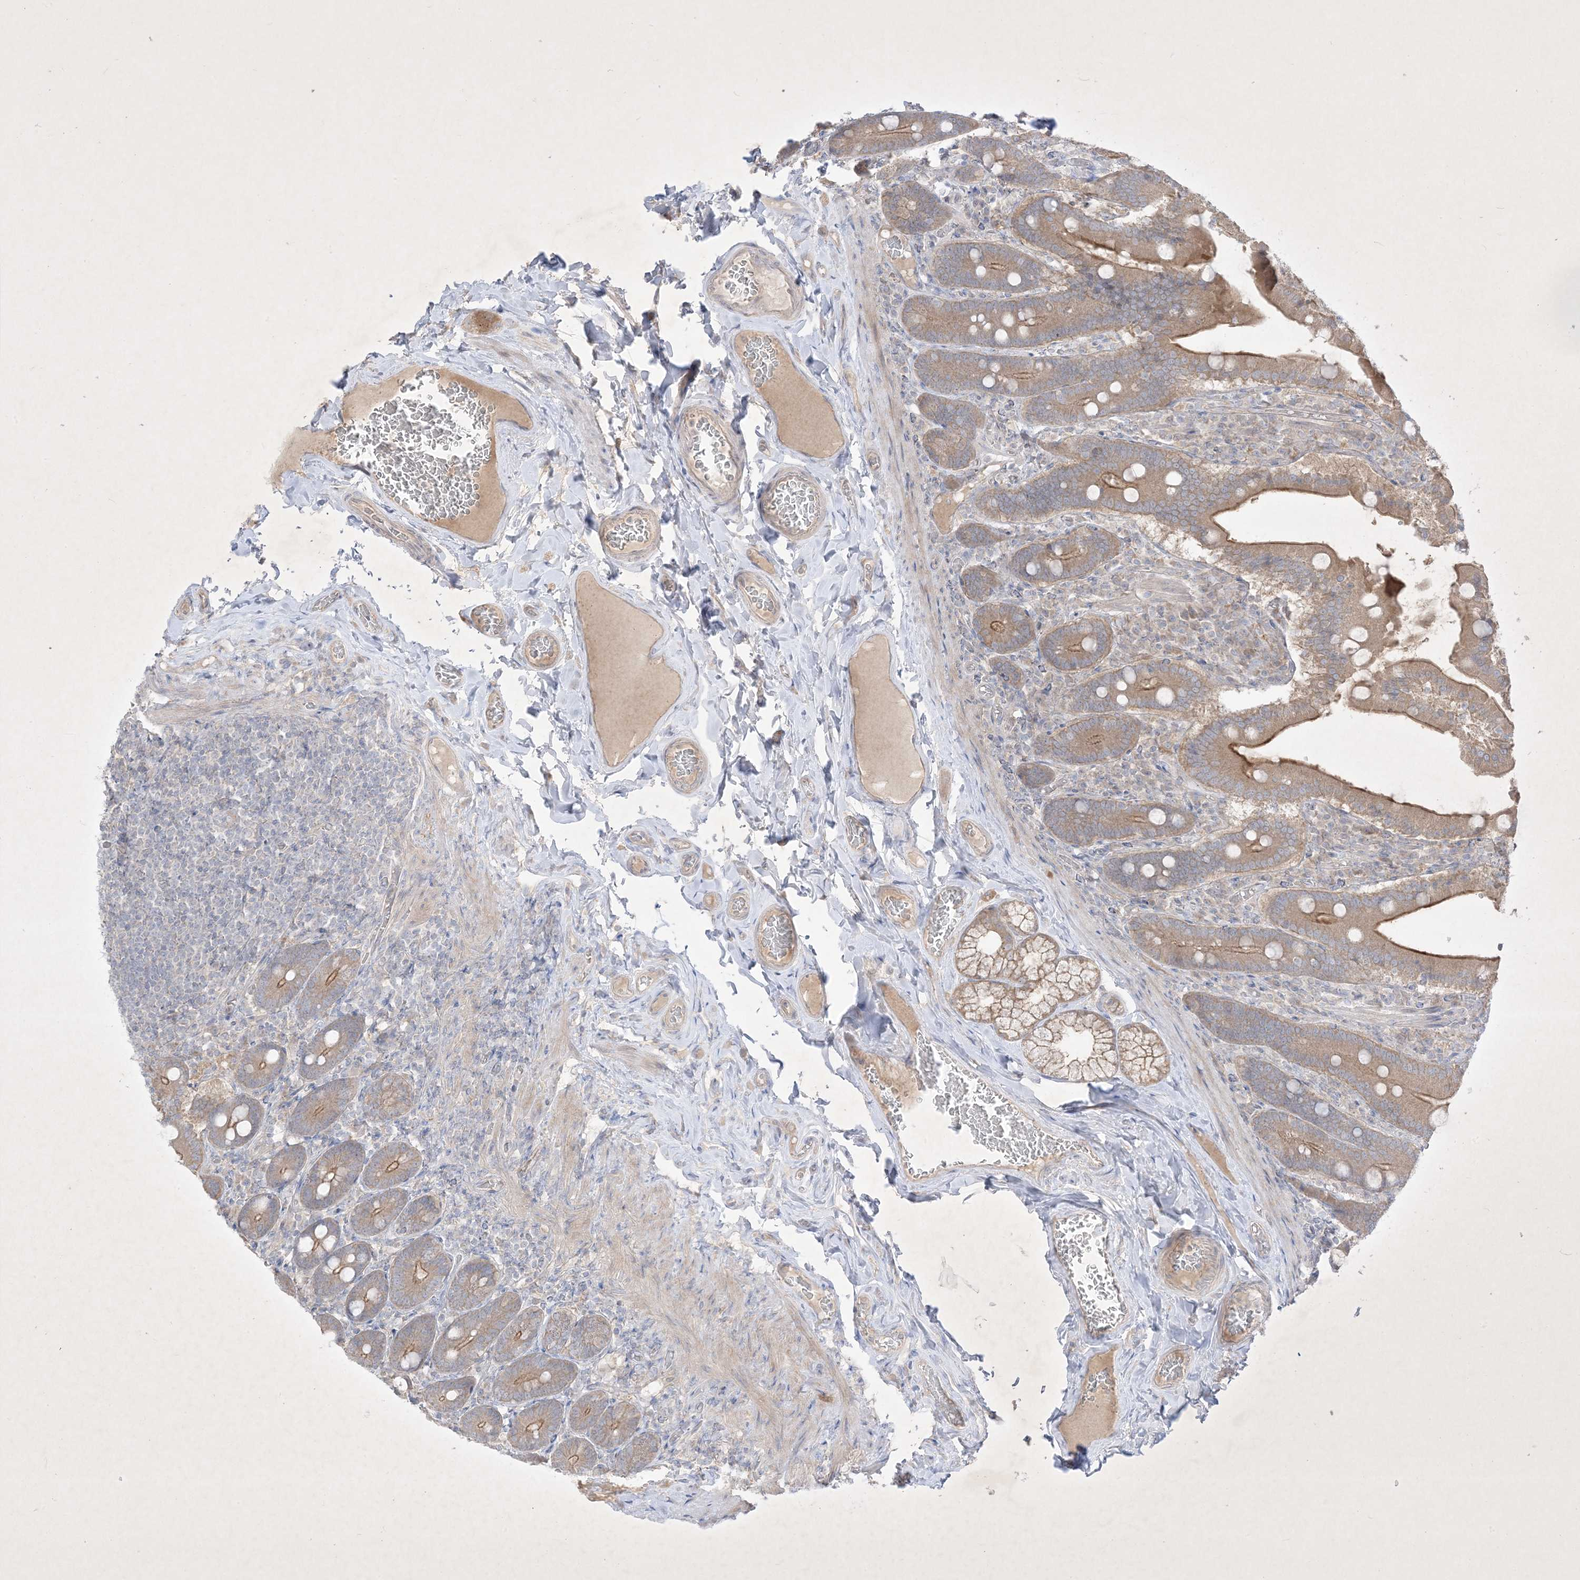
{"staining": {"intensity": "moderate", "quantity": ">75%", "location": "cytoplasmic/membranous"}, "tissue": "duodenum", "cell_type": "Glandular cells", "image_type": "normal", "snomed": [{"axis": "morphology", "description": "Normal tissue, NOS"}, {"axis": "topography", "description": "Duodenum"}], "caption": "A brown stain labels moderate cytoplasmic/membranous staining of a protein in glandular cells of unremarkable human duodenum. (IHC, brightfield microscopy, high magnification).", "gene": "PLEKHA3", "patient": {"sex": "female", "age": 62}}